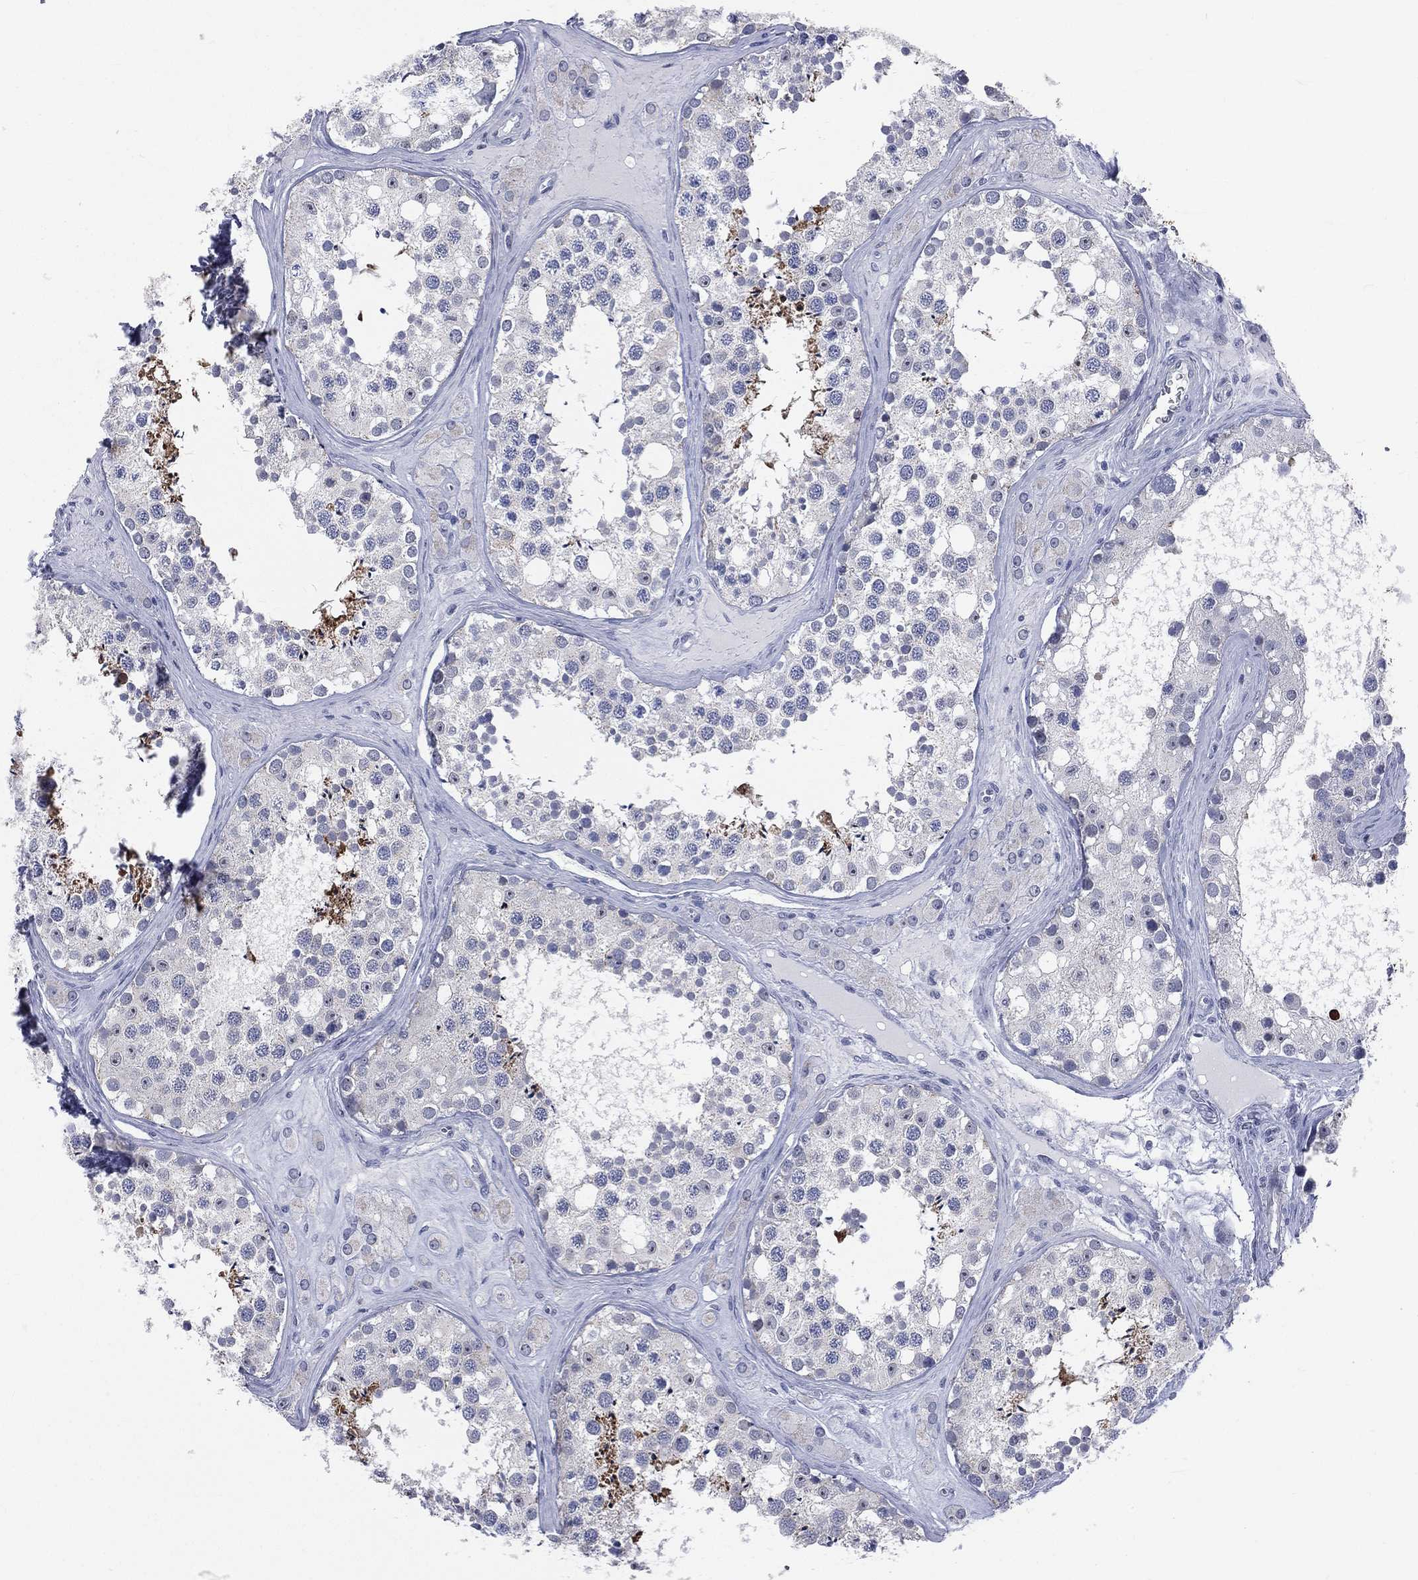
{"staining": {"intensity": "moderate", "quantity": "<25%", "location": "cytoplasmic/membranous"}, "tissue": "testis", "cell_type": "Cells in seminiferous ducts", "image_type": "normal", "snomed": [{"axis": "morphology", "description": "Normal tissue, NOS"}, {"axis": "topography", "description": "Testis"}], "caption": "Protein expression analysis of benign testis reveals moderate cytoplasmic/membranous positivity in approximately <25% of cells in seminiferous ducts.", "gene": "CD22", "patient": {"sex": "male", "age": 31}}